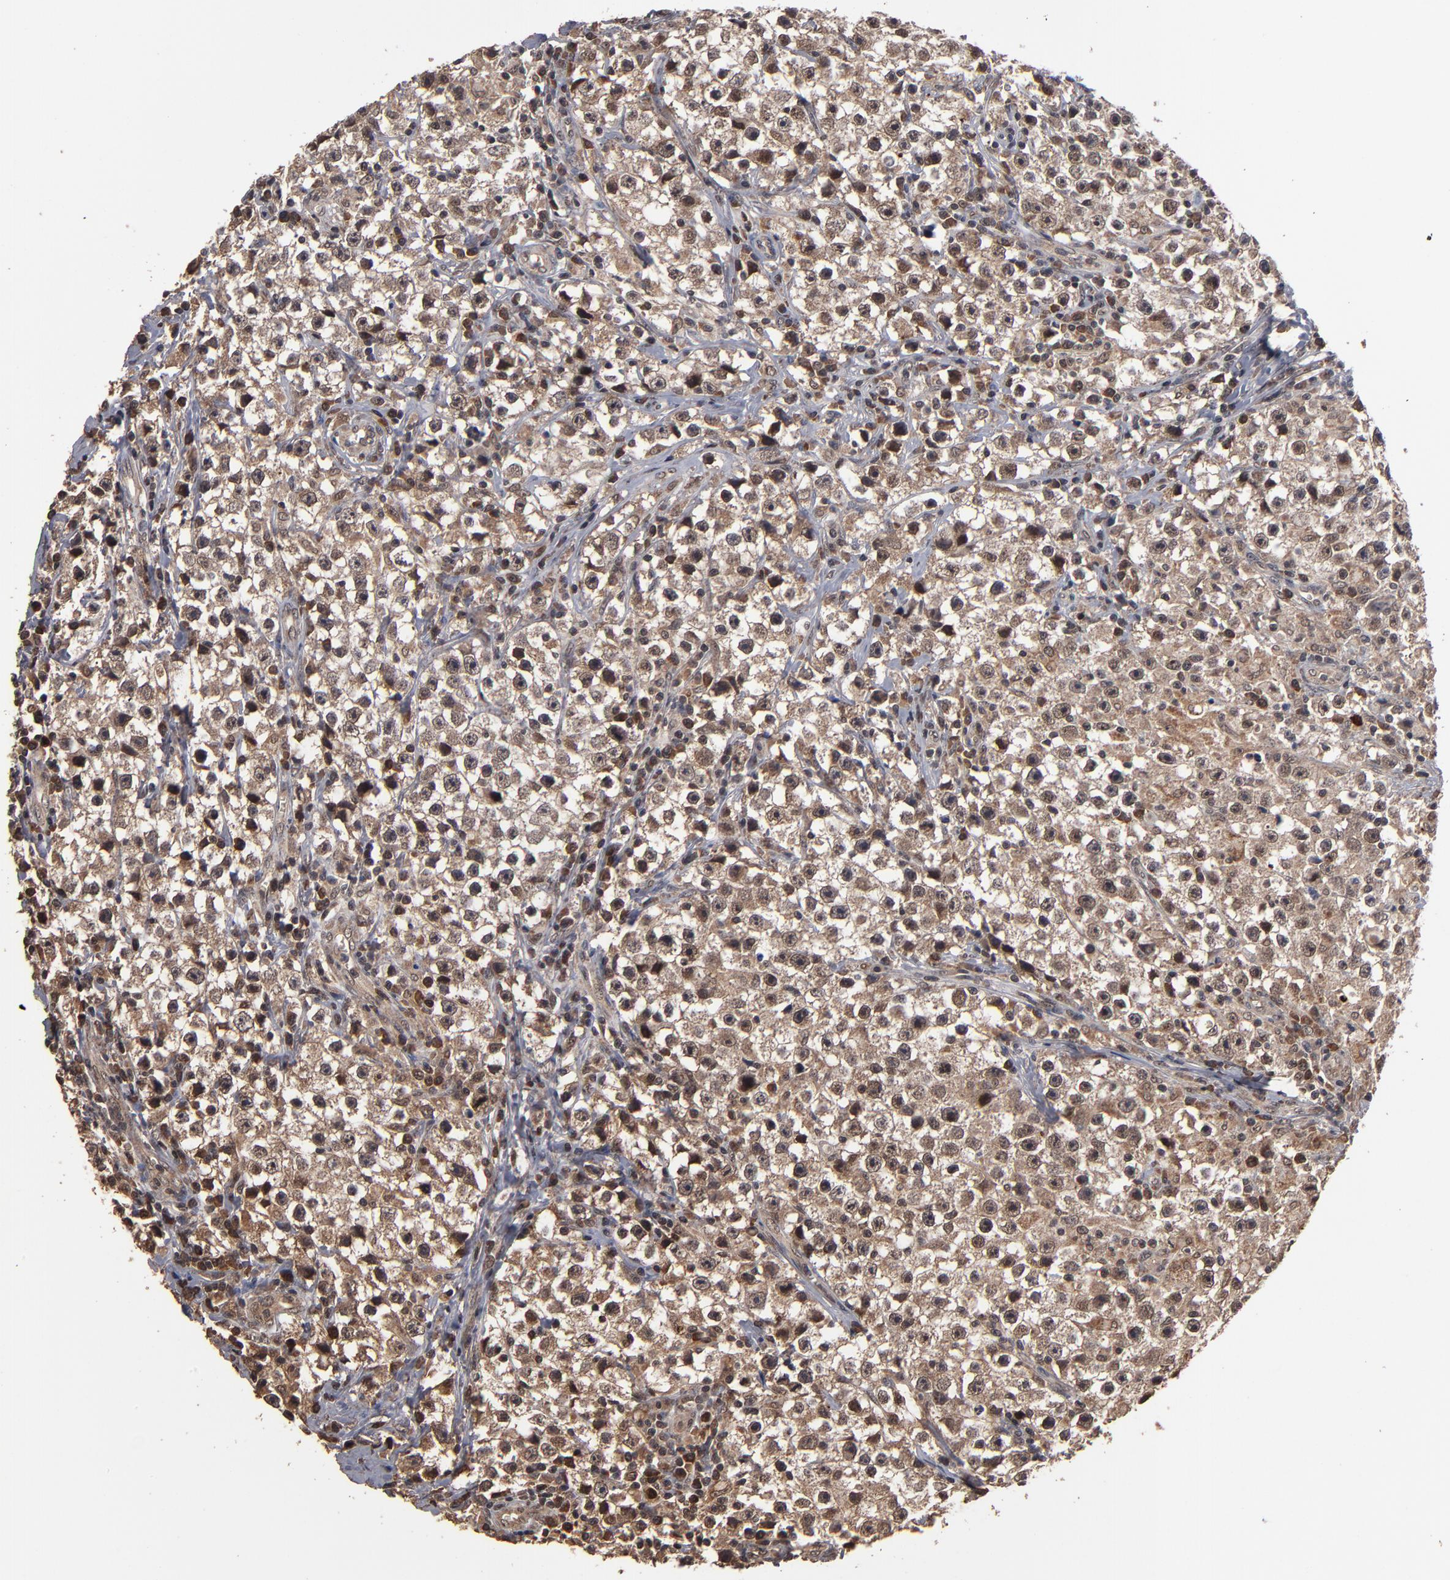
{"staining": {"intensity": "moderate", "quantity": ">75%", "location": "cytoplasmic/membranous,nuclear"}, "tissue": "testis cancer", "cell_type": "Tumor cells", "image_type": "cancer", "snomed": [{"axis": "morphology", "description": "Seminoma, NOS"}, {"axis": "topography", "description": "Testis"}], "caption": "Testis seminoma stained with a brown dye reveals moderate cytoplasmic/membranous and nuclear positive positivity in approximately >75% of tumor cells.", "gene": "NXF2B", "patient": {"sex": "male", "age": 35}}